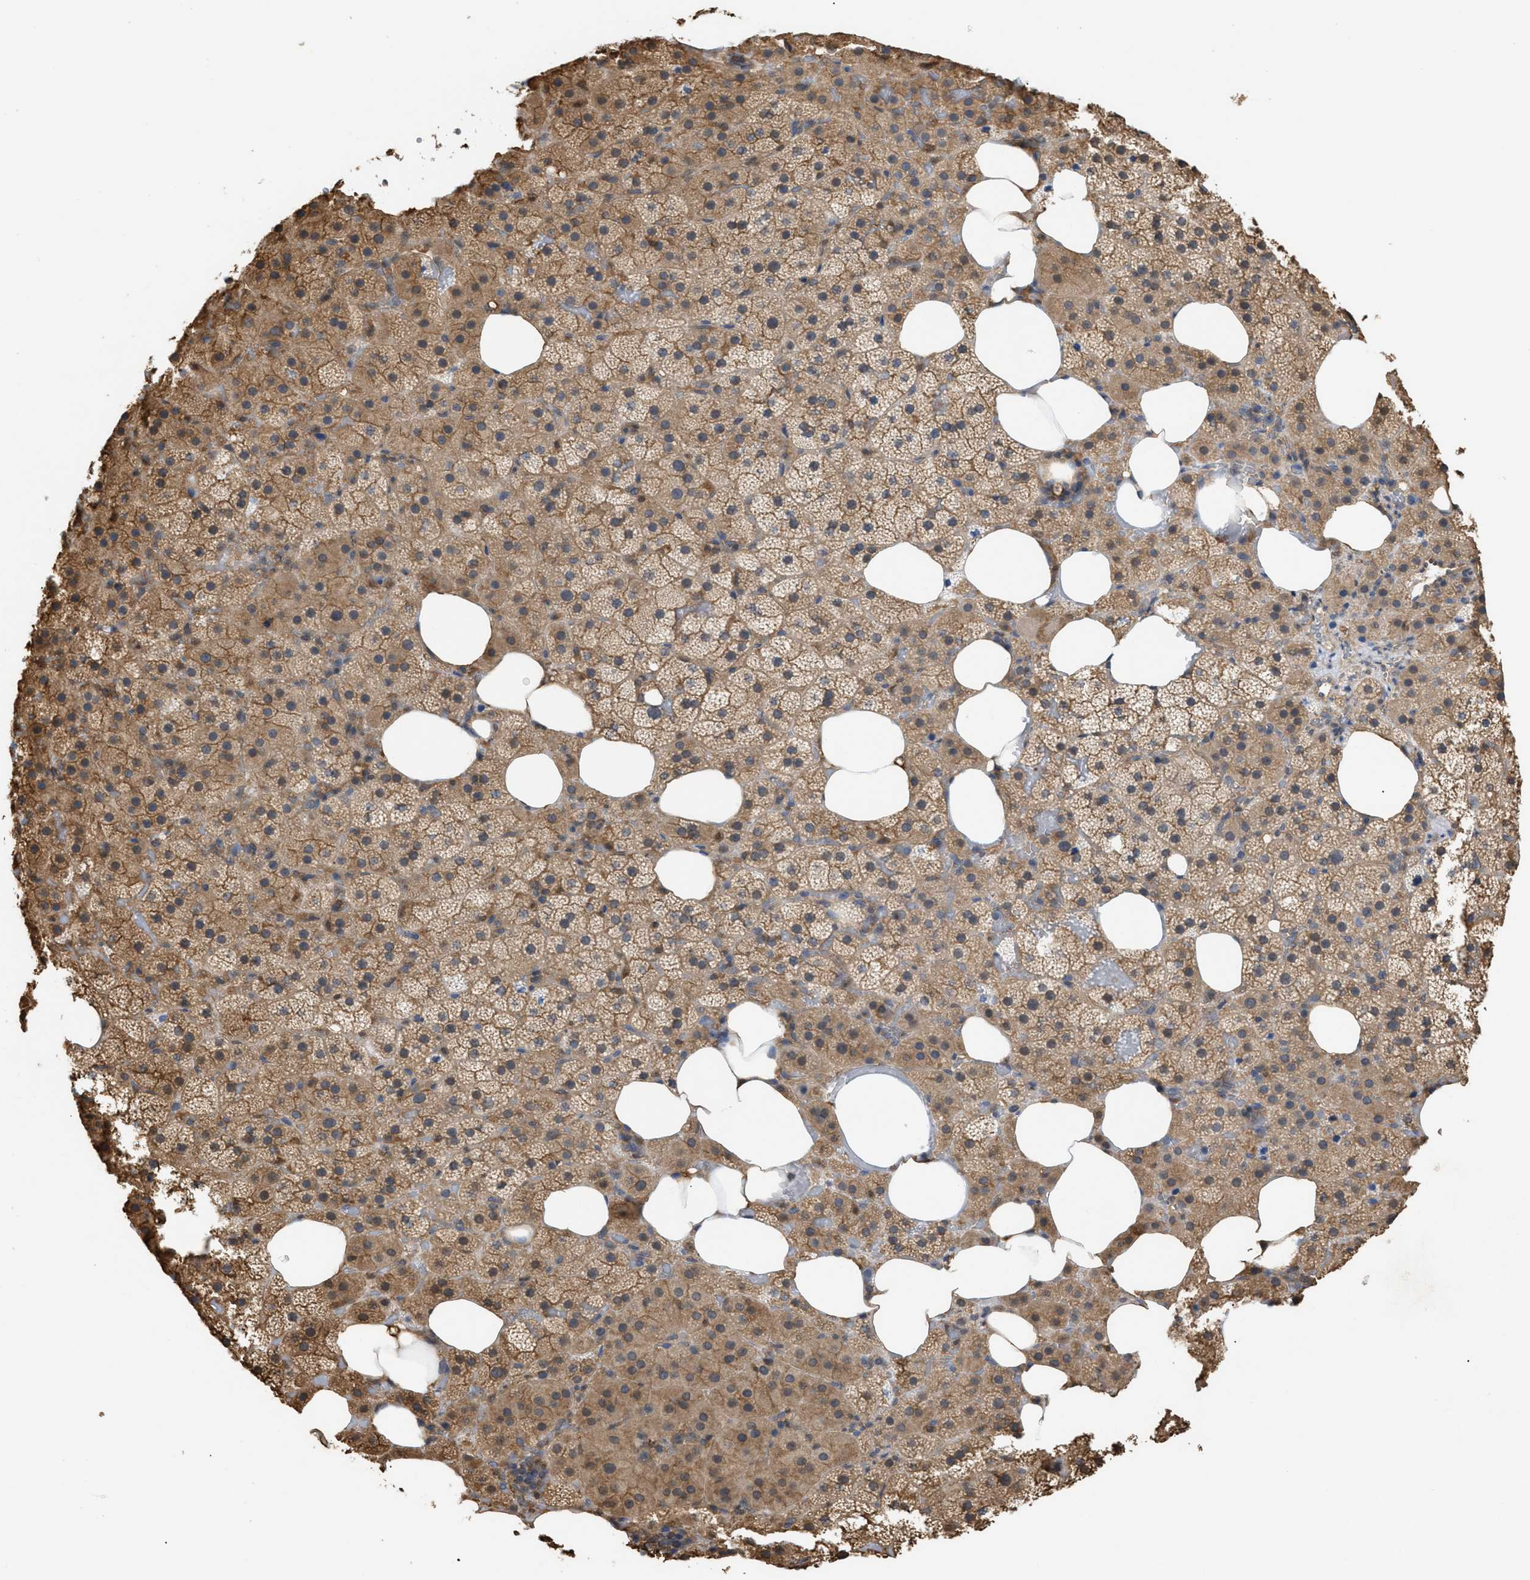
{"staining": {"intensity": "moderate", "quantity": ">75%", "location": "cytoplasmic/membranous"}, "tissue": "adrenal gland", "cell_type": "Glandular cells", "image_type": "normal", "snomed": [{"axis": "morphology", "description": "Normal tissue, NOS"}, {"axis": "topography", "description": "Adrenal gland"}], "caption": "IHC micrograph of normal adrenal gland: adrenal gland stained using IHC exhibits medium levels of moderate protein expression localized specifically in the cytoplasmic/membranous of glandular cells, appearing as a cytoplasmic/membranous brown color.", "gene": "CALM1", "patient": {"sex": "female", "age": 59}}